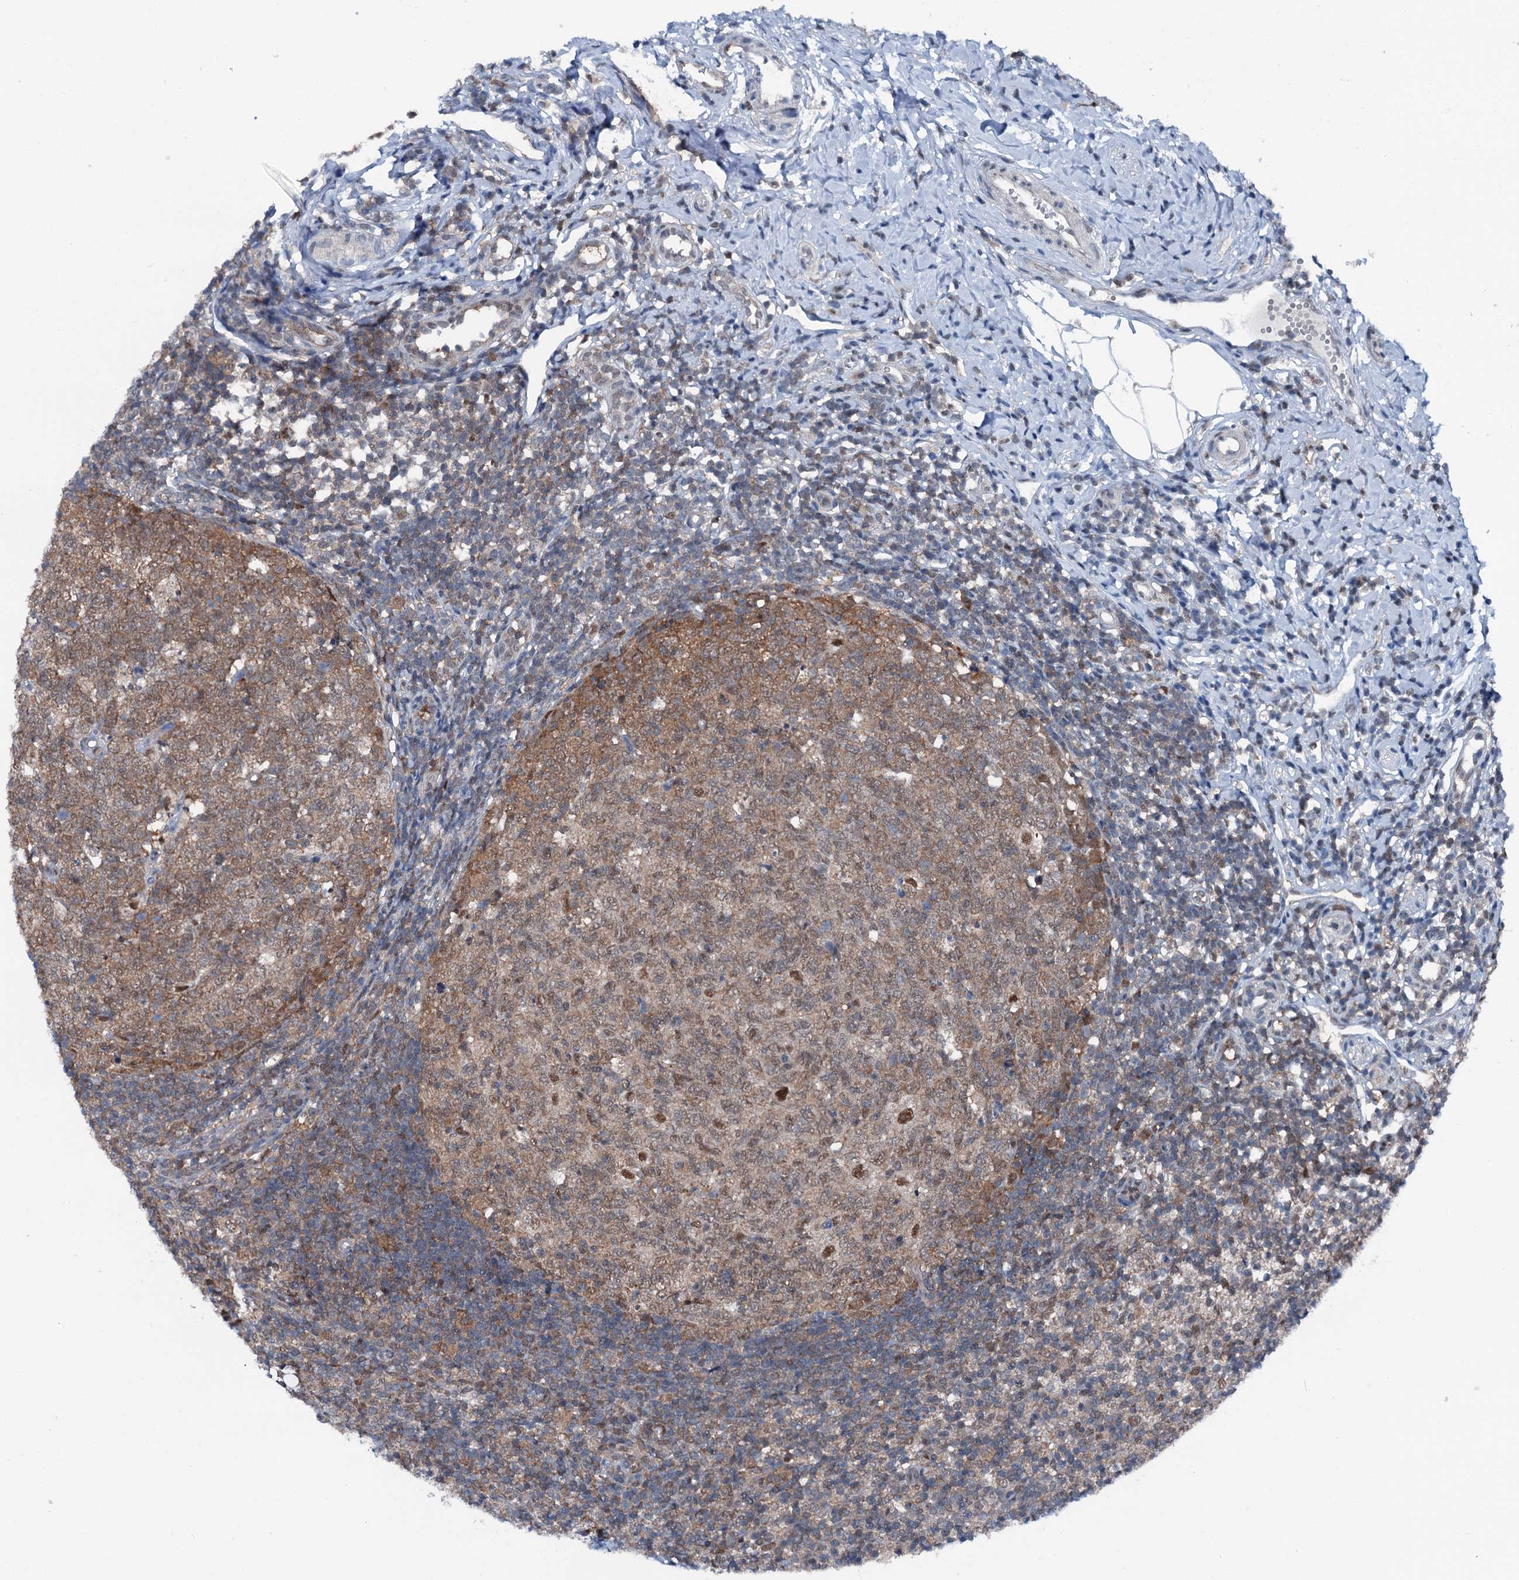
{"staining": {"intensity": "moderate", "quantity": ">75%", "location": "cytoplasmic/membranous,nuclear"}, "tissue": "appendix", "cell_type": "Glandular cells", "image_type": "normal", "snomed": [{"axis": "morphology", "description": "Normal tissue, NOS"}, {"axis": "topography", "description": "Appendix"}], "caption": "Immunohistochemistry histopathology image of unremarkable appendix stained for a protein (brown), which shows medium levels of moderate cytoplasmic/membranous,nuclear expression in approximately >75% of glandular cells.", "gene": "PSMD13", "patient": {"sex": "male", "age": 14}}